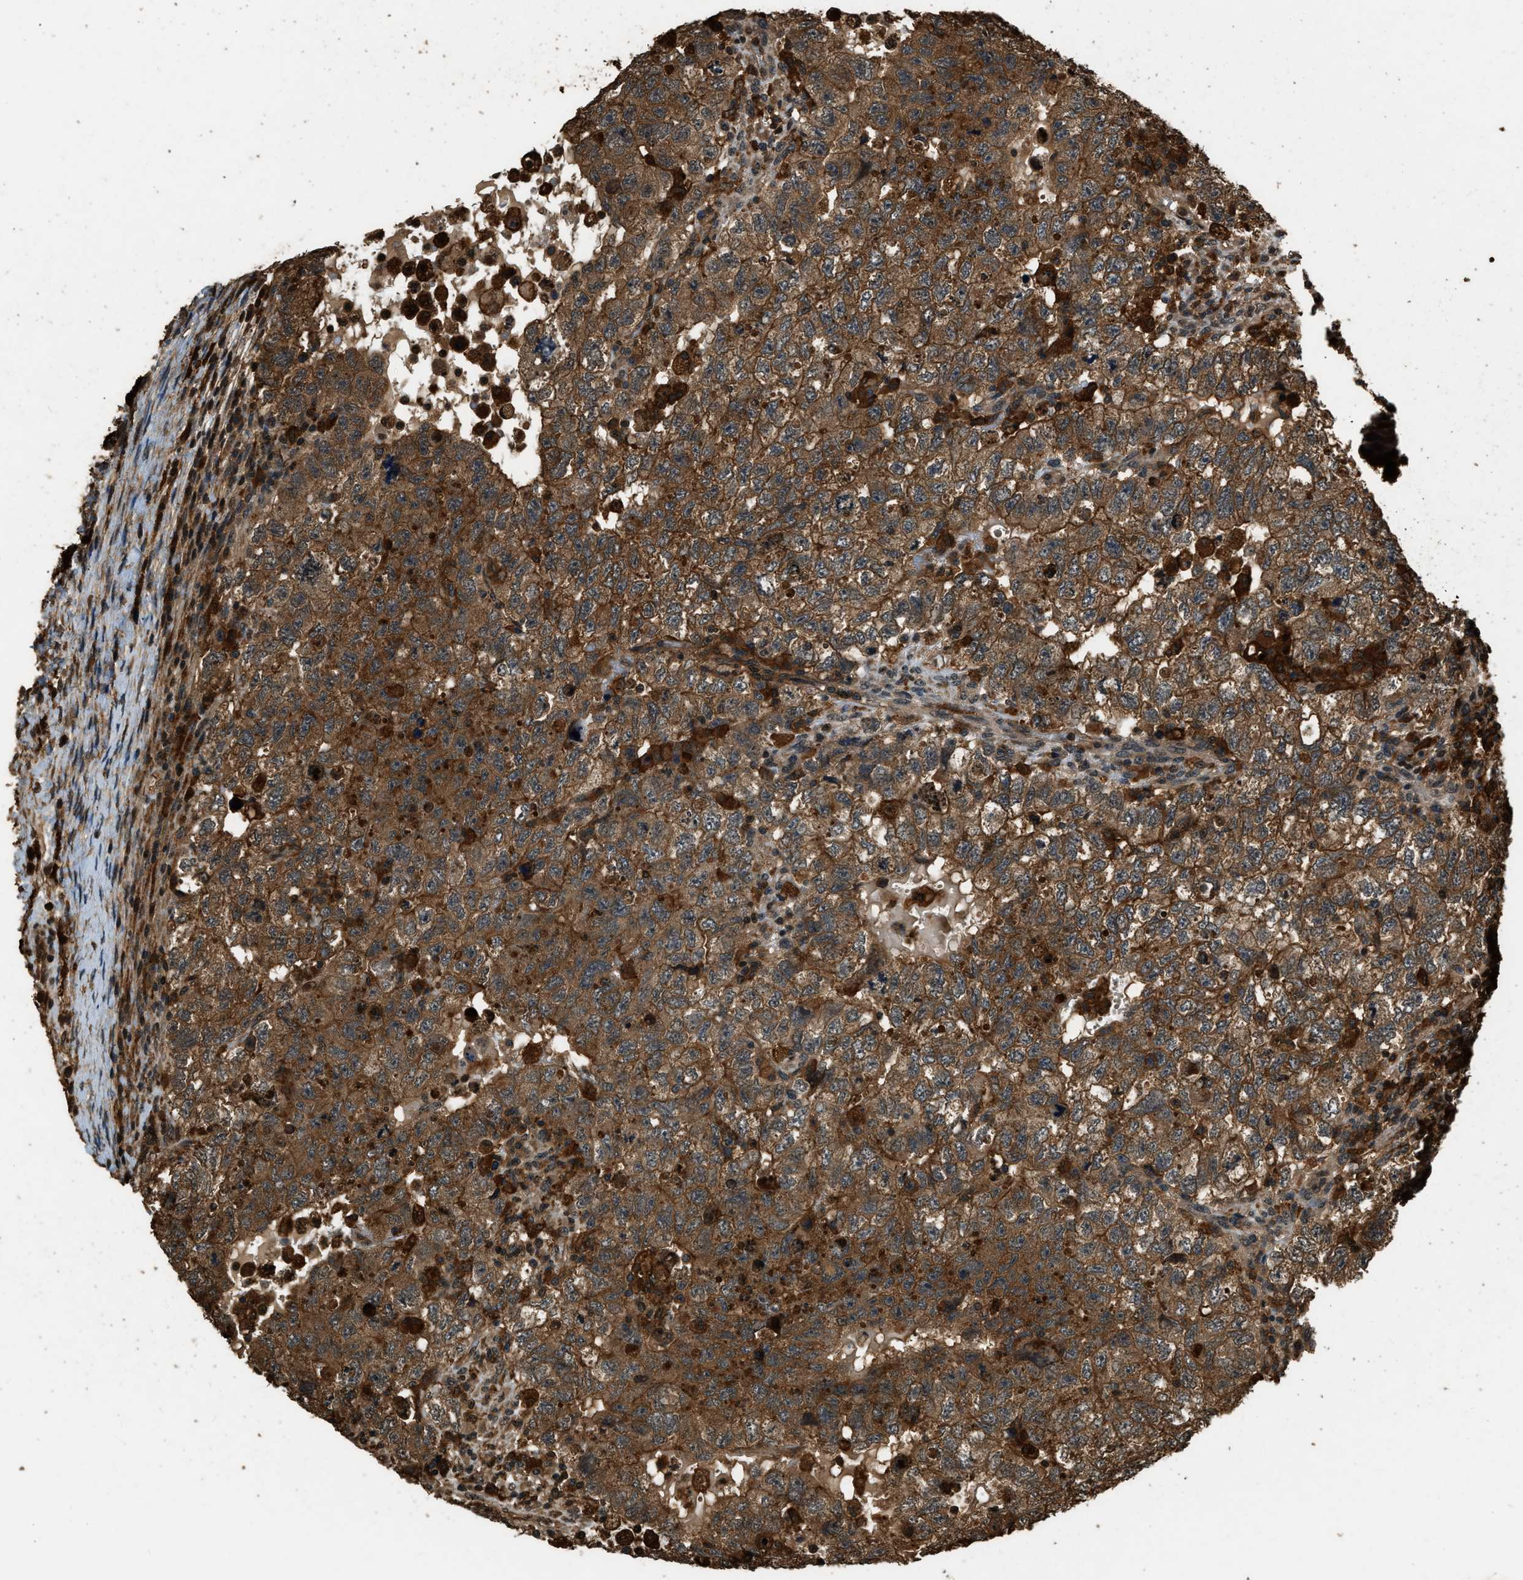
{"staining": {"intensity": "moderate", "quantity": ">75%", "location": "cytoplasmic/membranous"}, "tissue": "testis cancer", "cell_type": "Tumor cells", "image_type": "cancer", "snomed": [{"axis": "morphology", "description": "Carcinoma, Embryonal, NOS"}, {"axis": "topography", "description": "Testis"}], "caption": "A medium amount of moderate cytoplasmic/membranous expression is appreciated in about >75% of tumor cells in testis embryonal carcinoma tissue. Nuclei are stained in blue.", "gene": "RAP2A", "patient": {"sex": "male", "age": 36}}